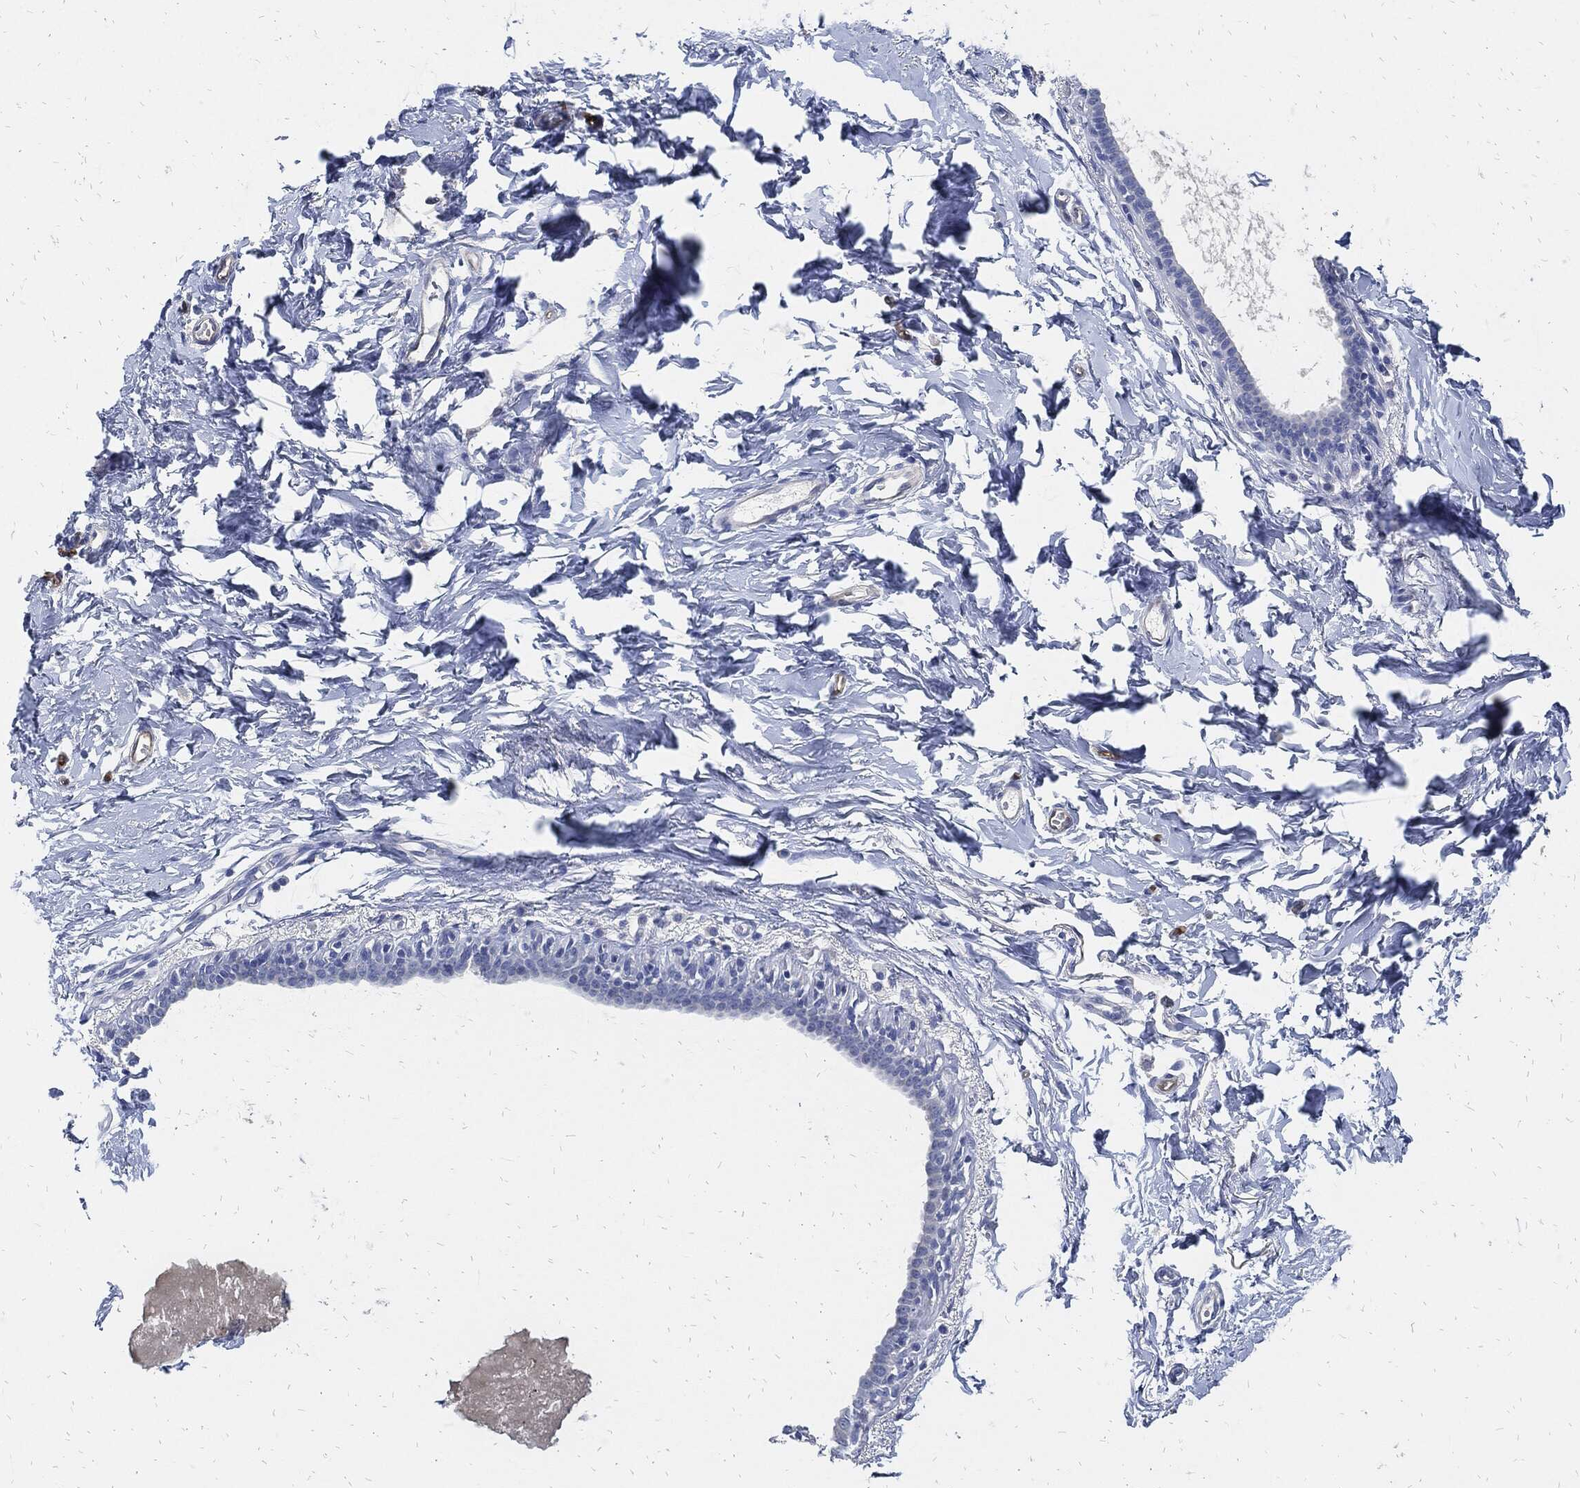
{"staining": {"intensity": "moderate", "quantity": "<25%", "location": "cytoplasmic/membranous"}, "tissue": "breast", "cell_type": "Adipocytes", "image_type": "normal", "snomed": [{"axis": "morphology", "description": "Normal tissue, NOS"}, {"axis": "topography", "description": "Breast"}], "caption": "A high-resolution photomicrograph shows immunohistochemistry (IHC) staining of unremarkable breast, which shows moderate cytoplasmic/membranous positivity in approximately <25% of adipocytes. The protein of interest is shown in brown color, while the nuclei are stained blue.", "gene": "FABP4", "patient": {"sex": "female", "age": 37}}